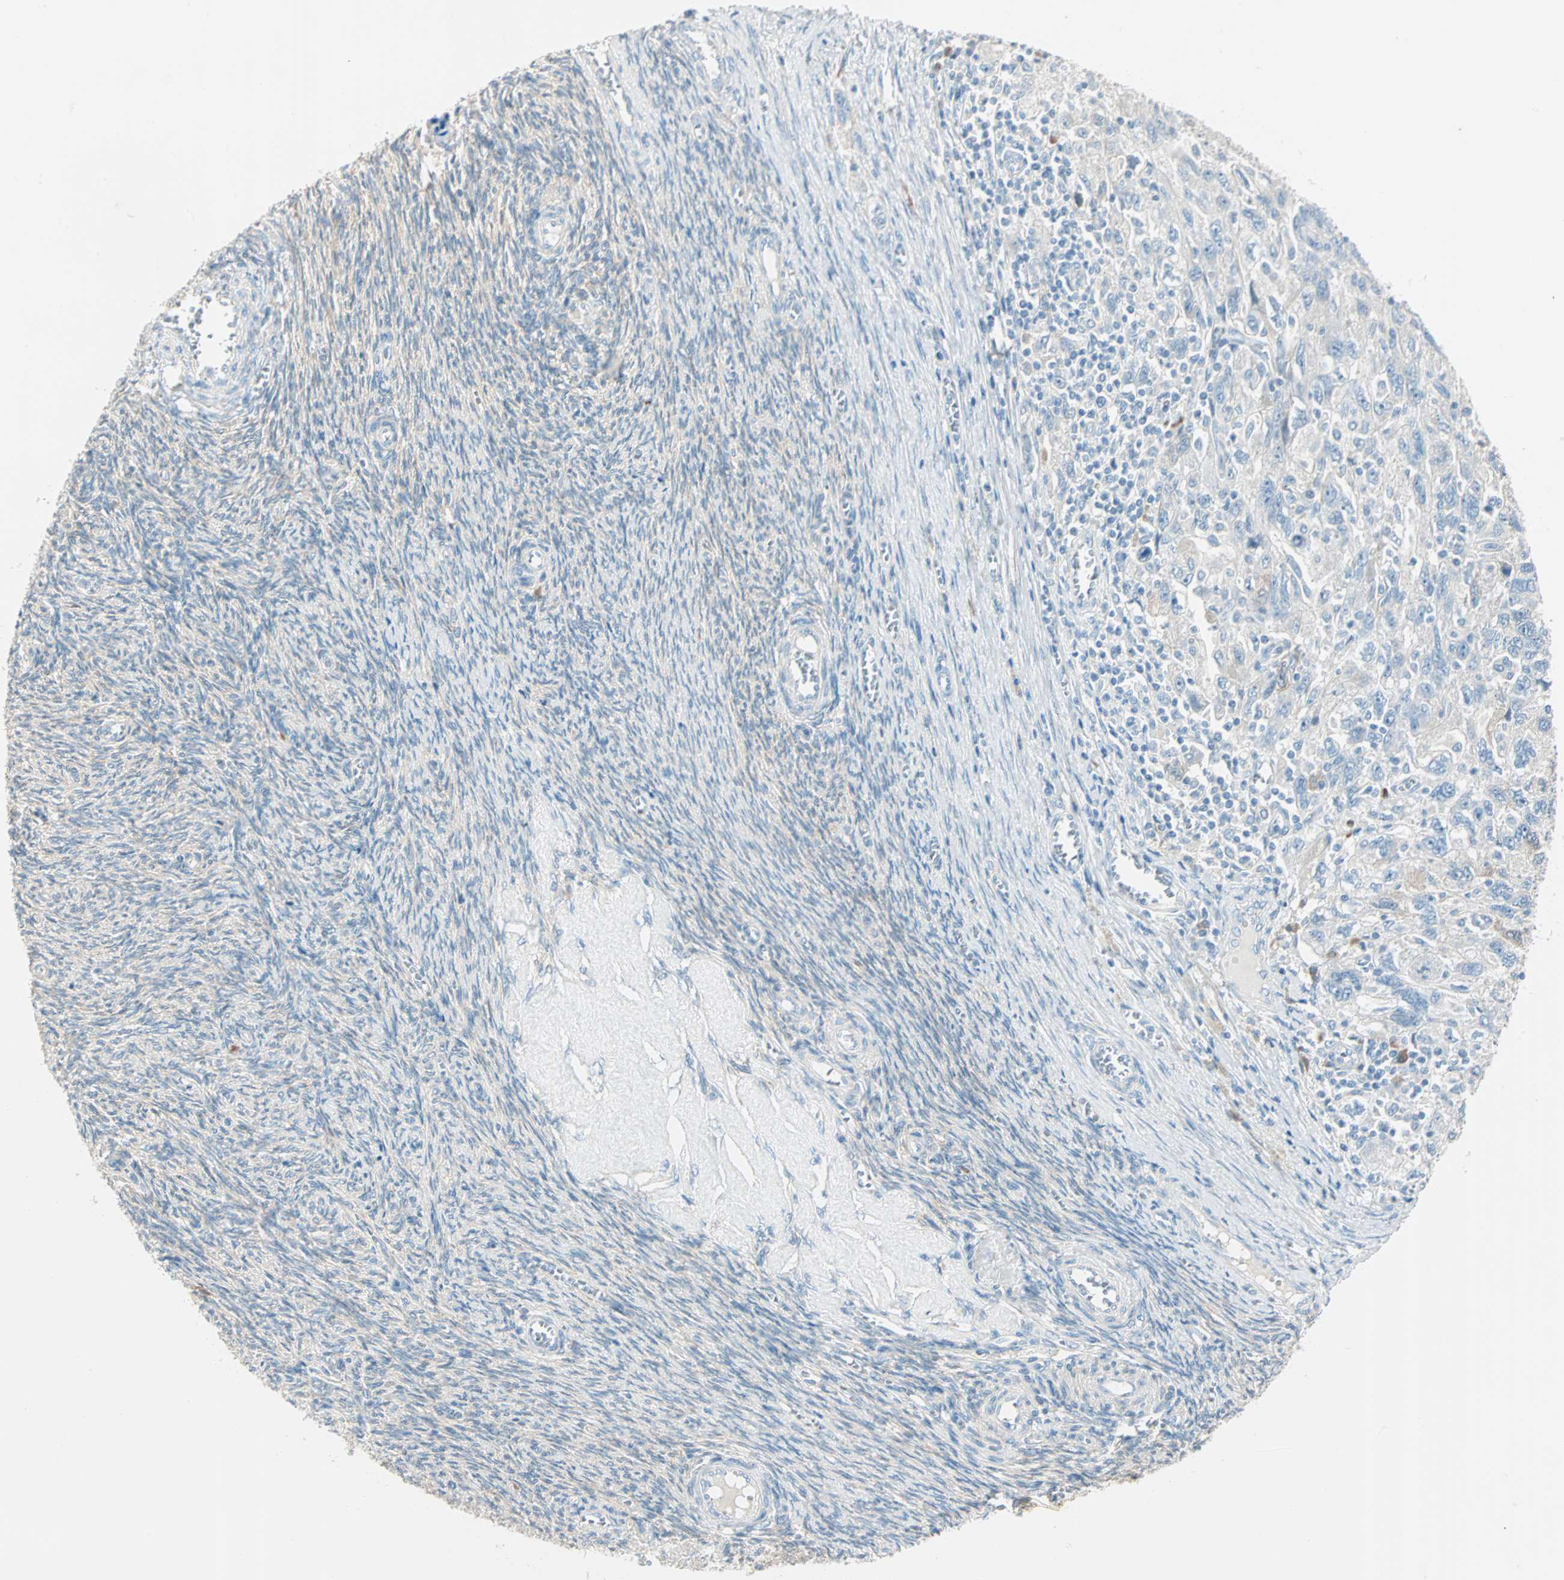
{"staining": {"intensity": "negative", "quantity": "none", "location": "none"}, "tissue": "ovarian cancer", "cell_type": "Tumor cells", "image_type": "cancer", "snomed": [{"axis": "morphology", "description": "Carcinoma, NOS"}, {"axis": "morphology", "description": "Cystadenocarcinoma, serous, NOS"}, {"axis": "topography", "description": "Ovary"}], "caption": "Tumor cells show no significant protein expression in carcinoma (ovarian).", "gene": "ATF6", "patient": {"sex": "female", "age": 69}}